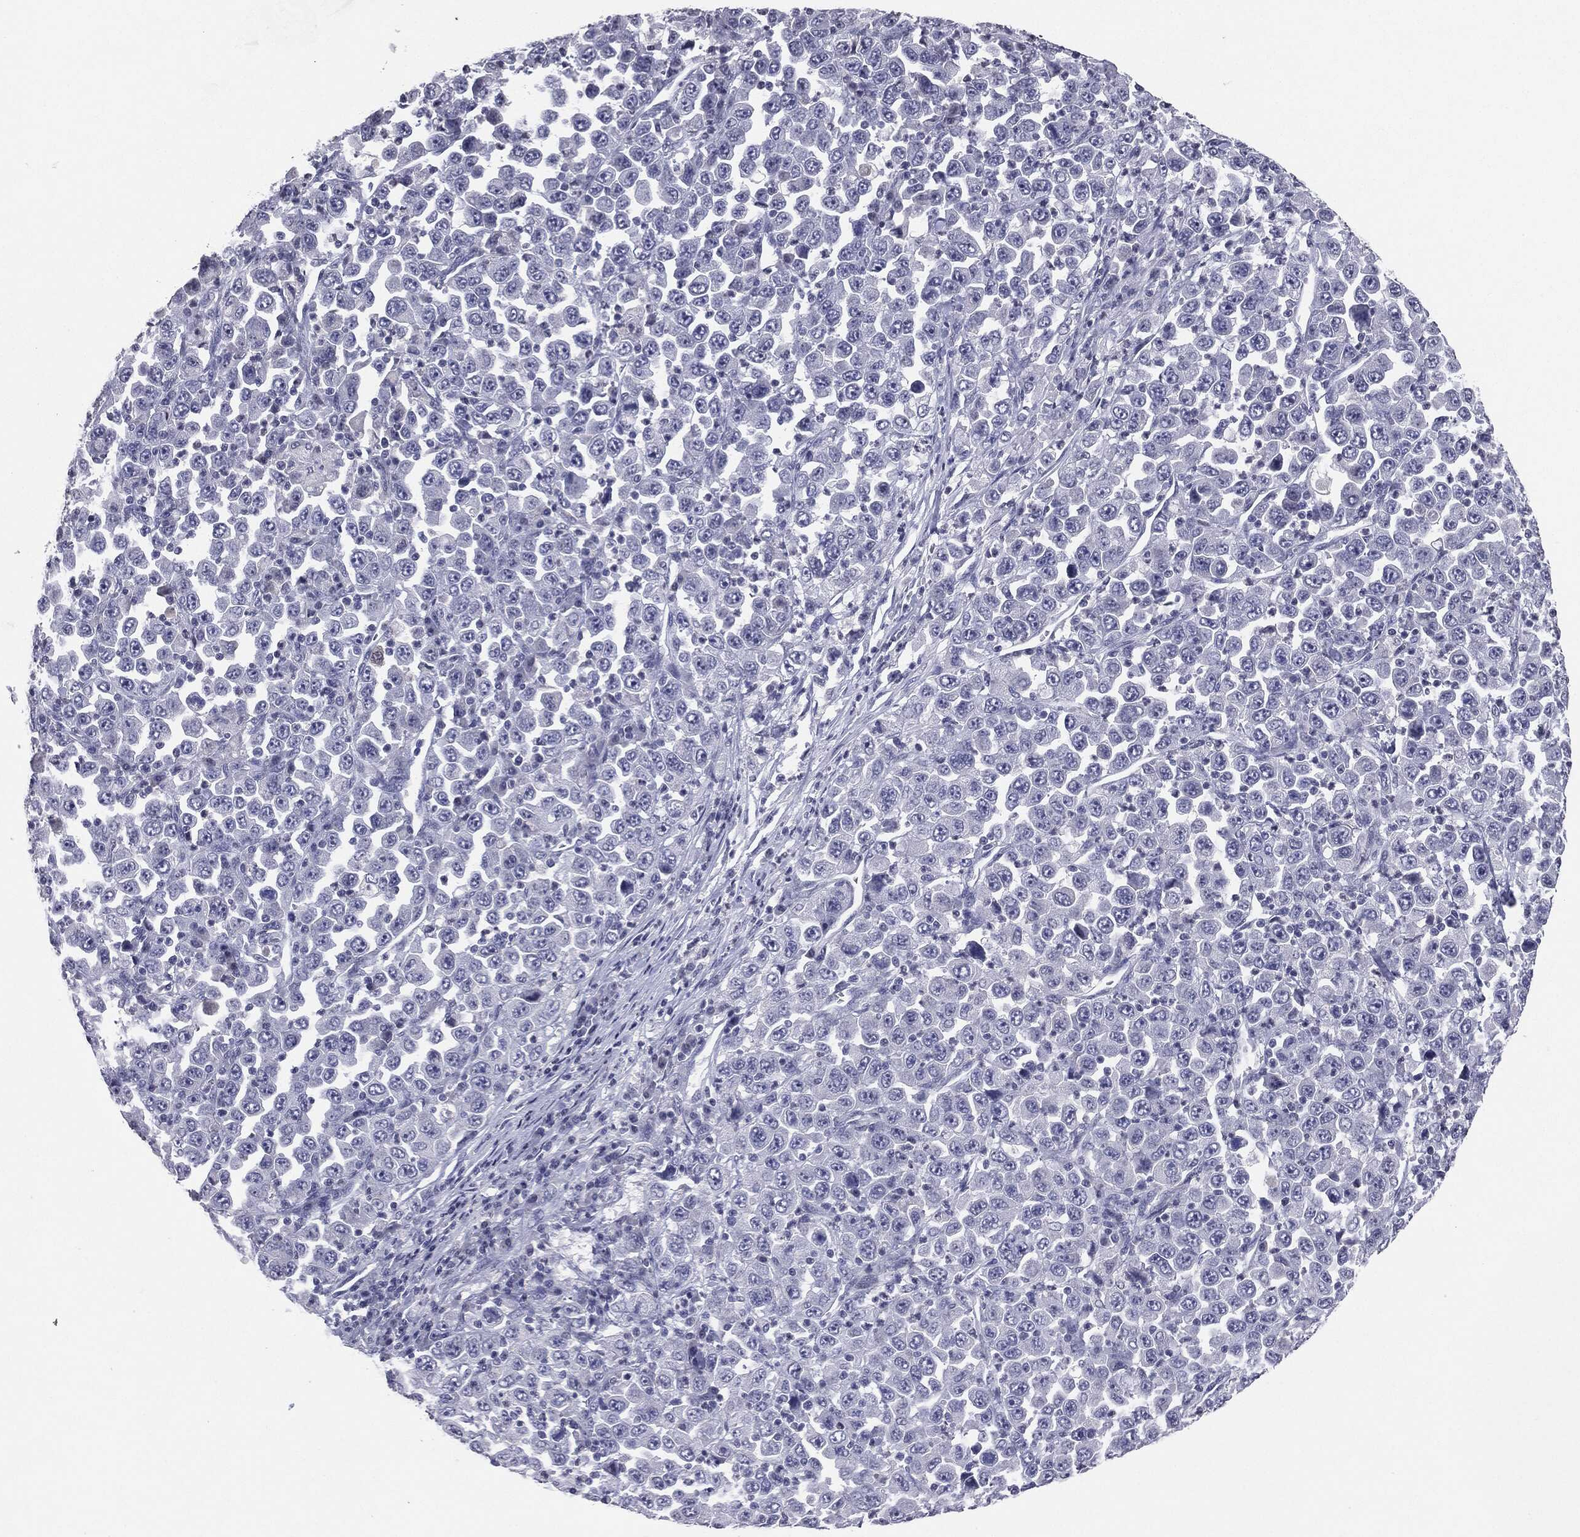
{"staining": {"intensity": "negative", "quantity": "none", "location": "none"}, "tissue": "stomach cancer", "cell_type": "Tumor cells", "image_type": "cancer", "snomed": [{"axis": "morphology", "description": "Normal tissue, NOS"}, {"axis": "morphology", "description": "Adenocarcinoma, NOS"}, {"axis": "topography", "description": "Stomach, upper"}, {"axis": "topography", "description": "Stomach"}], "caption": "A histopathology image of adenocarcinoma (stomach) stained for a protein displays no brown staining in tumor cells.", "gene": "SERPINB4", "patient": {"sex": "male", "age": 59}}